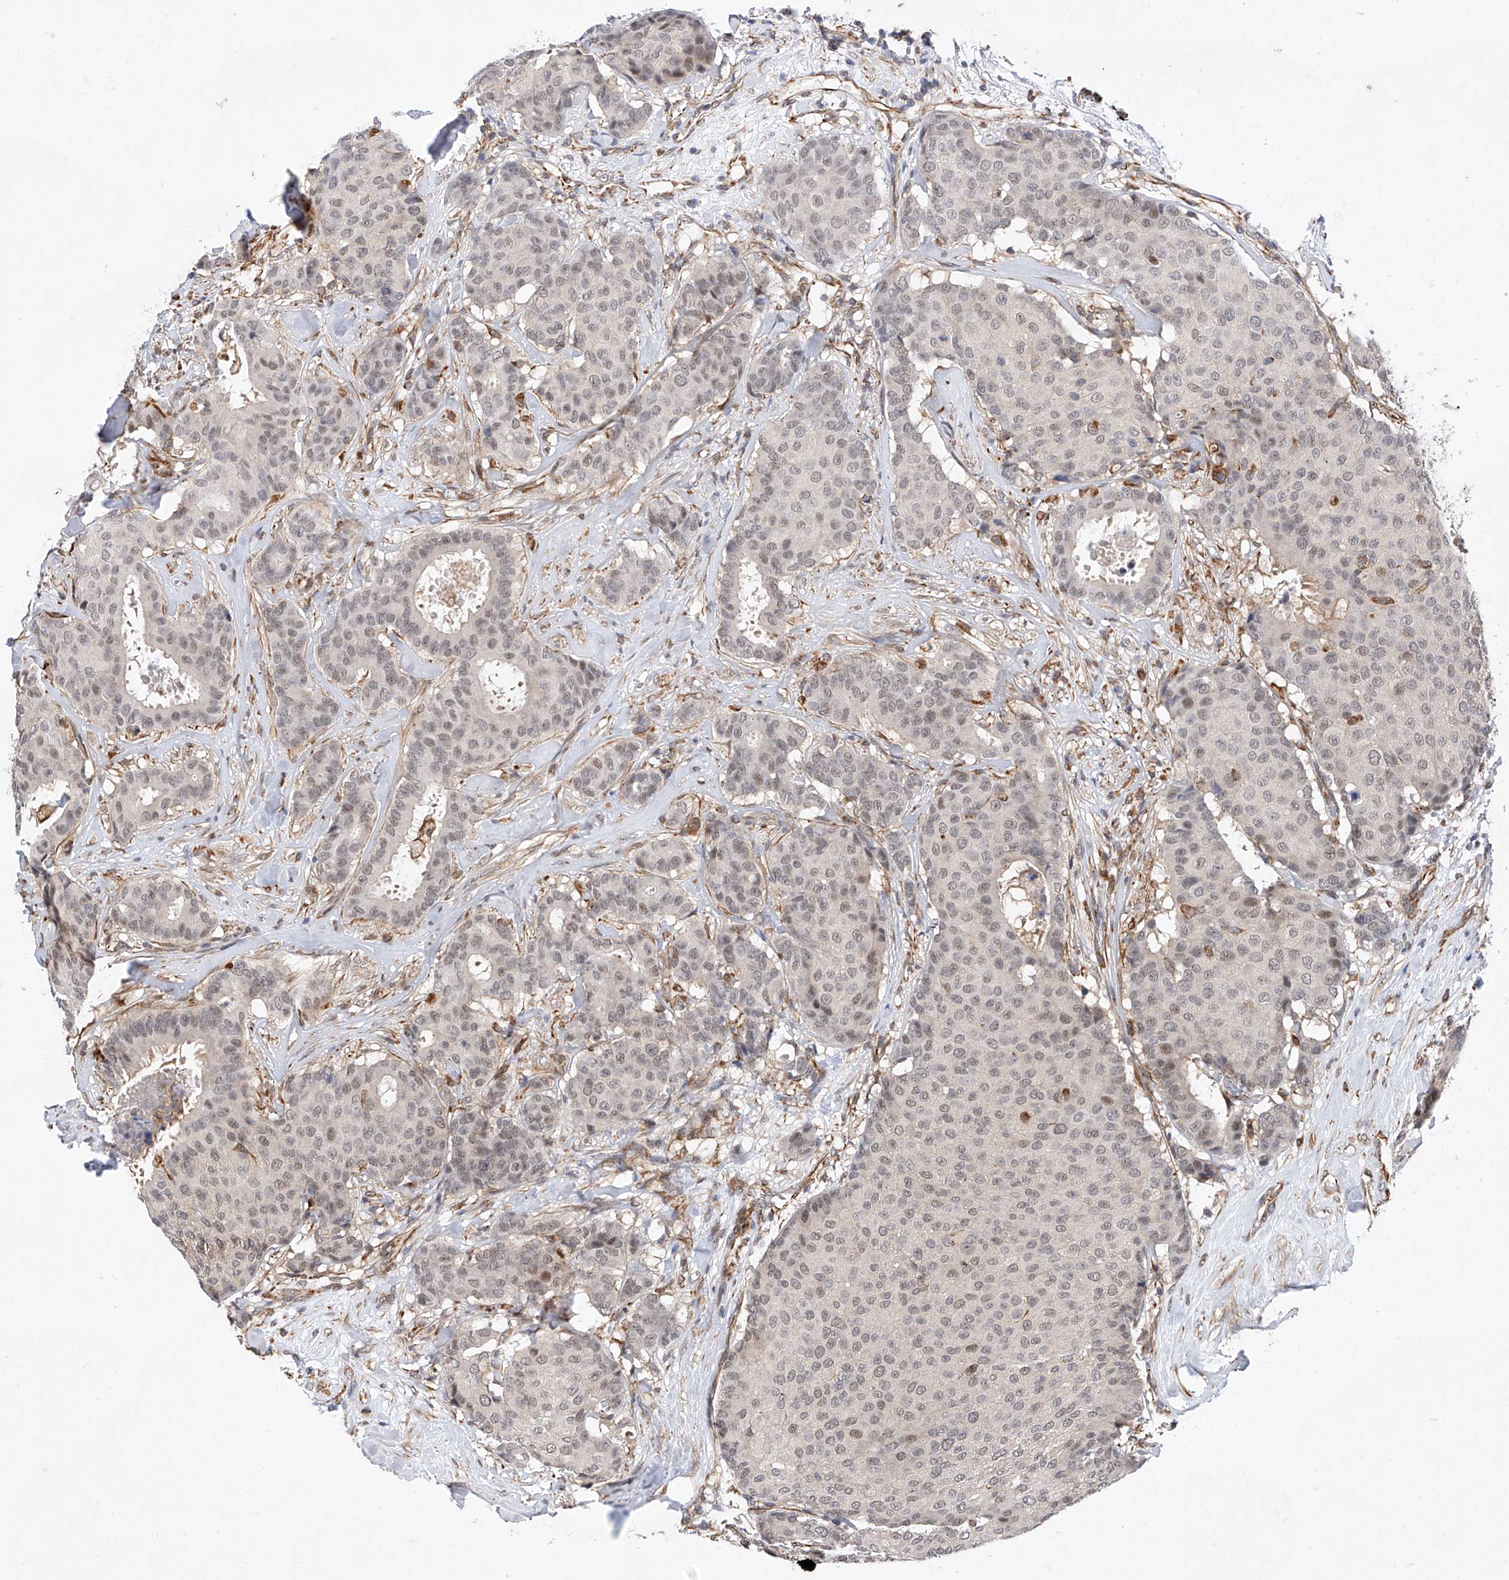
{"staining": {"intensity": "moderate", "quantity": "<25%", "location": "nuclear"}, "tissue": "breast cancer", "cell_type": "Tumor cells", "image_type": "cancer", "snomed": [{"axis": "morphology", "description": "Duct carcinoma"}, {"axis": "topography", "description": "Breast"}], "caption": "Human invasive ductal carcinoma (breast) stained with a brown dye reveals moderate nuclear positive positivity in about <25% of tumor cells.", "gene": "AMD1", "patient": {"sex": "female", "age": 75}}